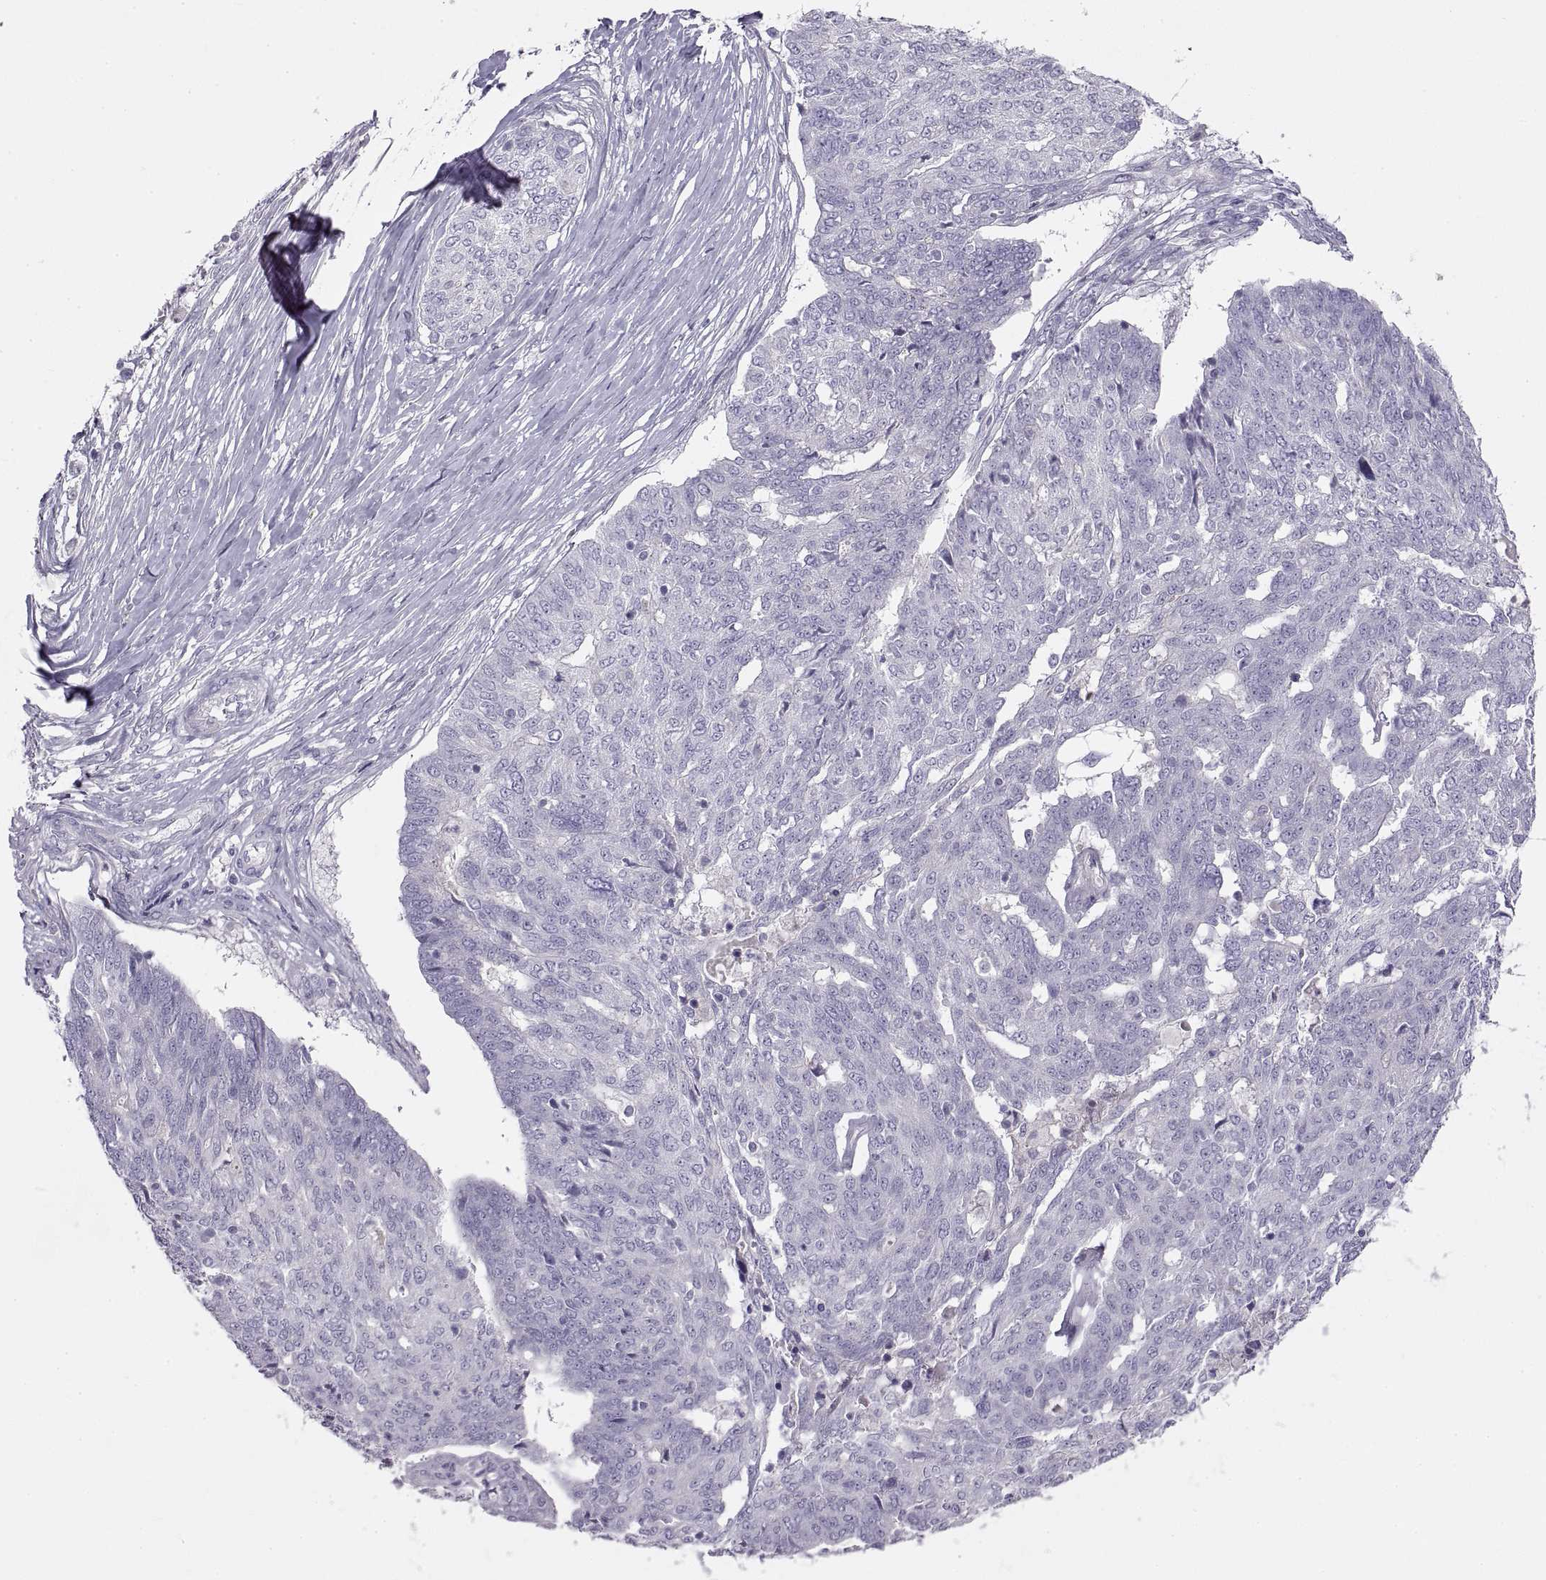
{"staining": {"intensity": "negative", "quantity": "none", "location": "none"}, "tissue": "ovarian cancer", "cell_type": "Tumor cells", "image_type": "cancer", "snomed": [{"axis": "morphology", "description": "Cystadenocarcinoma, serous, NOS"}, {"axis": "topography", "description": "Ovary"}], "caption": "Ovarian serous cystadenocarcinoma was stained to show a protein in brown. There is no significant staining in tumor cells.", "gene": "CRYBB3", "patient": {"sex": "female", "age": 67}}